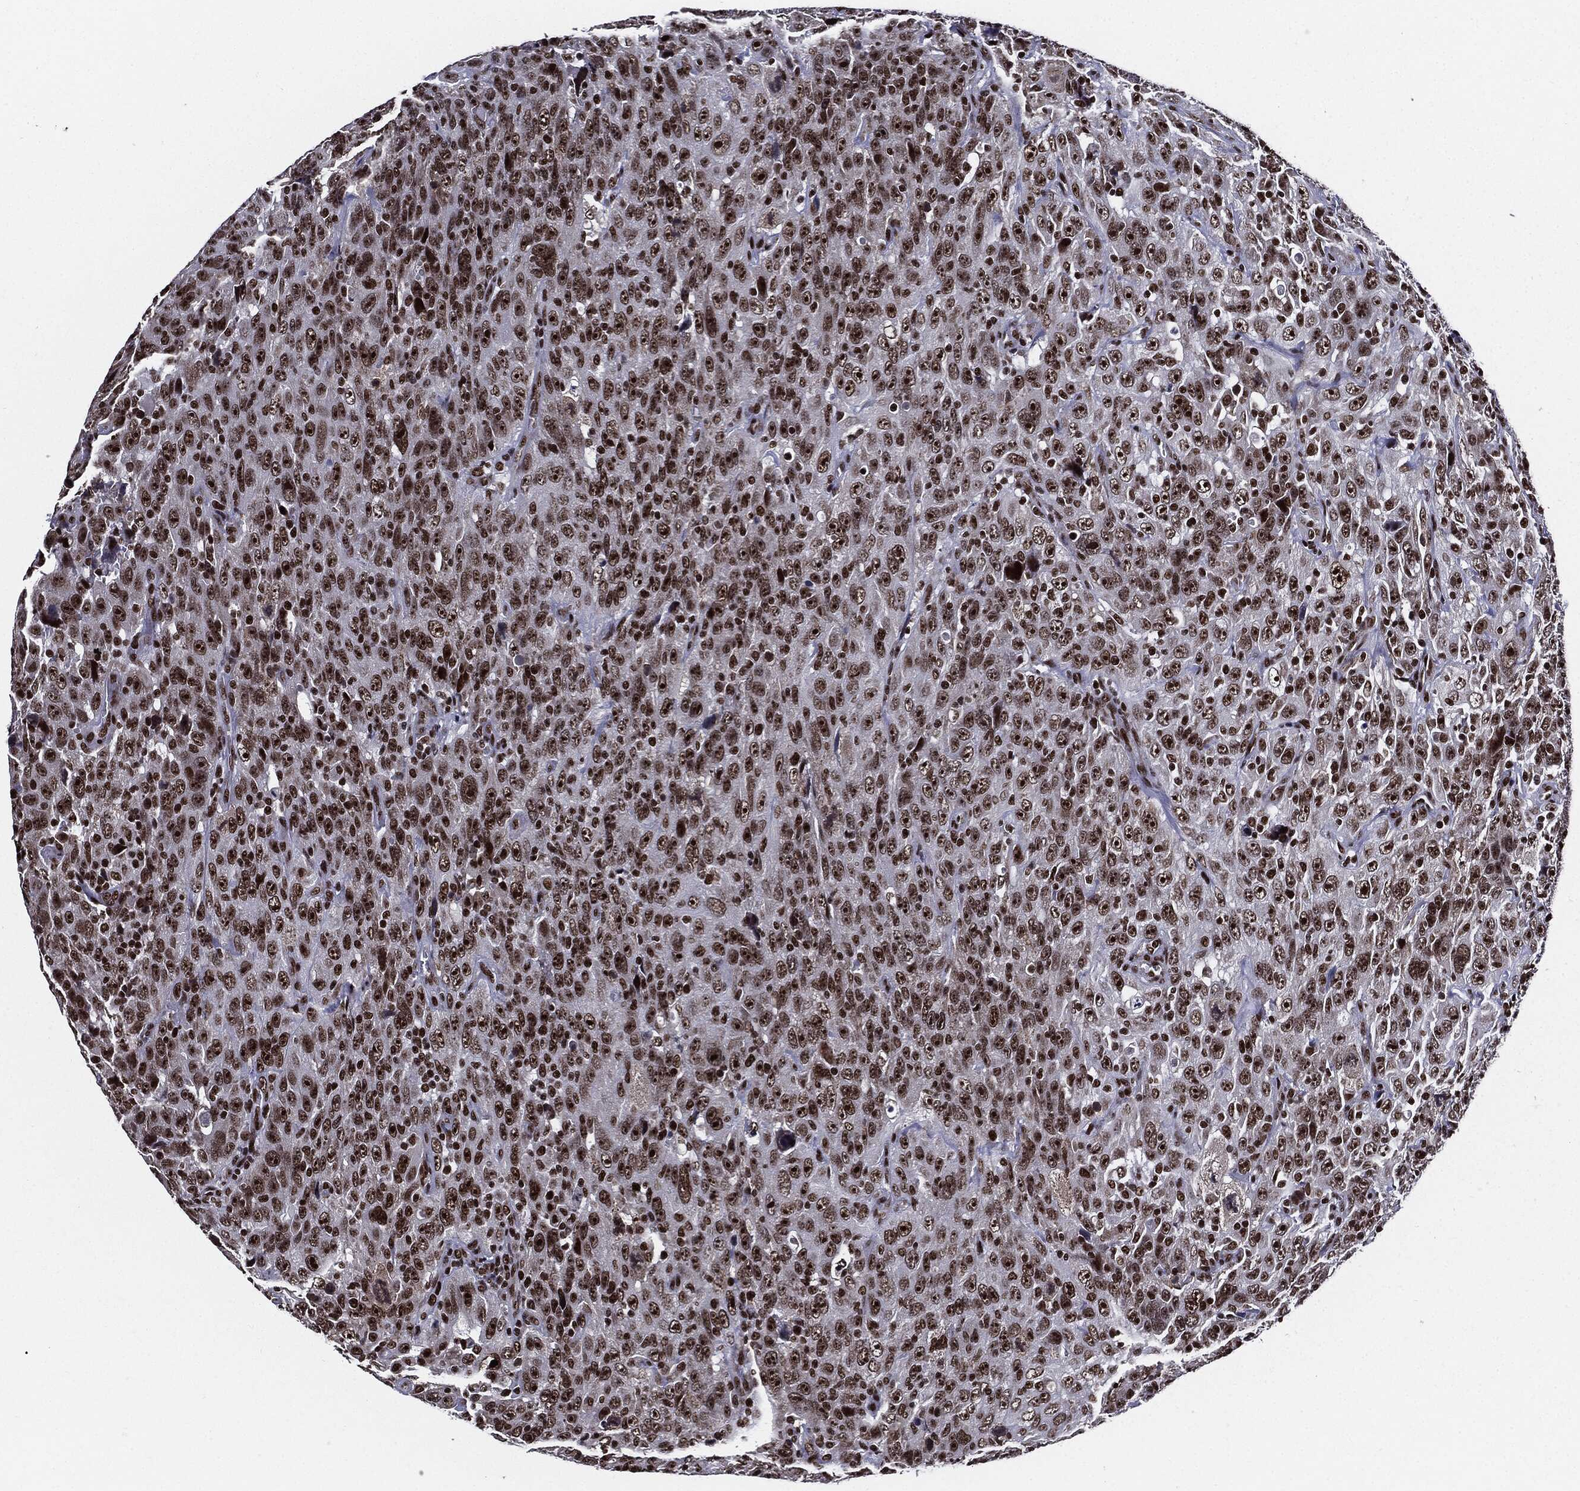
{"staining": {"intensity": "moderate", "quantity": ">75%", "location": "nuclear"}, "tissue": "urothelial cancer", "cell_type": "Tumor cells", "image_type": "cancer", "snomed": [{"axis": "morphology", "description": "Urothelial carcinoma, NOS"}, {"axis": "morphology", "description": "Urothelial carcinoma, High grade"}, {"axis": "topography", "description": "Urinary bladder"}], "caption": "Immunohistochemical staining of human urothelial carcinoma (high-grade) exhibits medium levels of moderate nuclear staining in about >75% of tumor cells.", "gene": "ZFP91", "patient": {"sex": "female", "age": 73}}